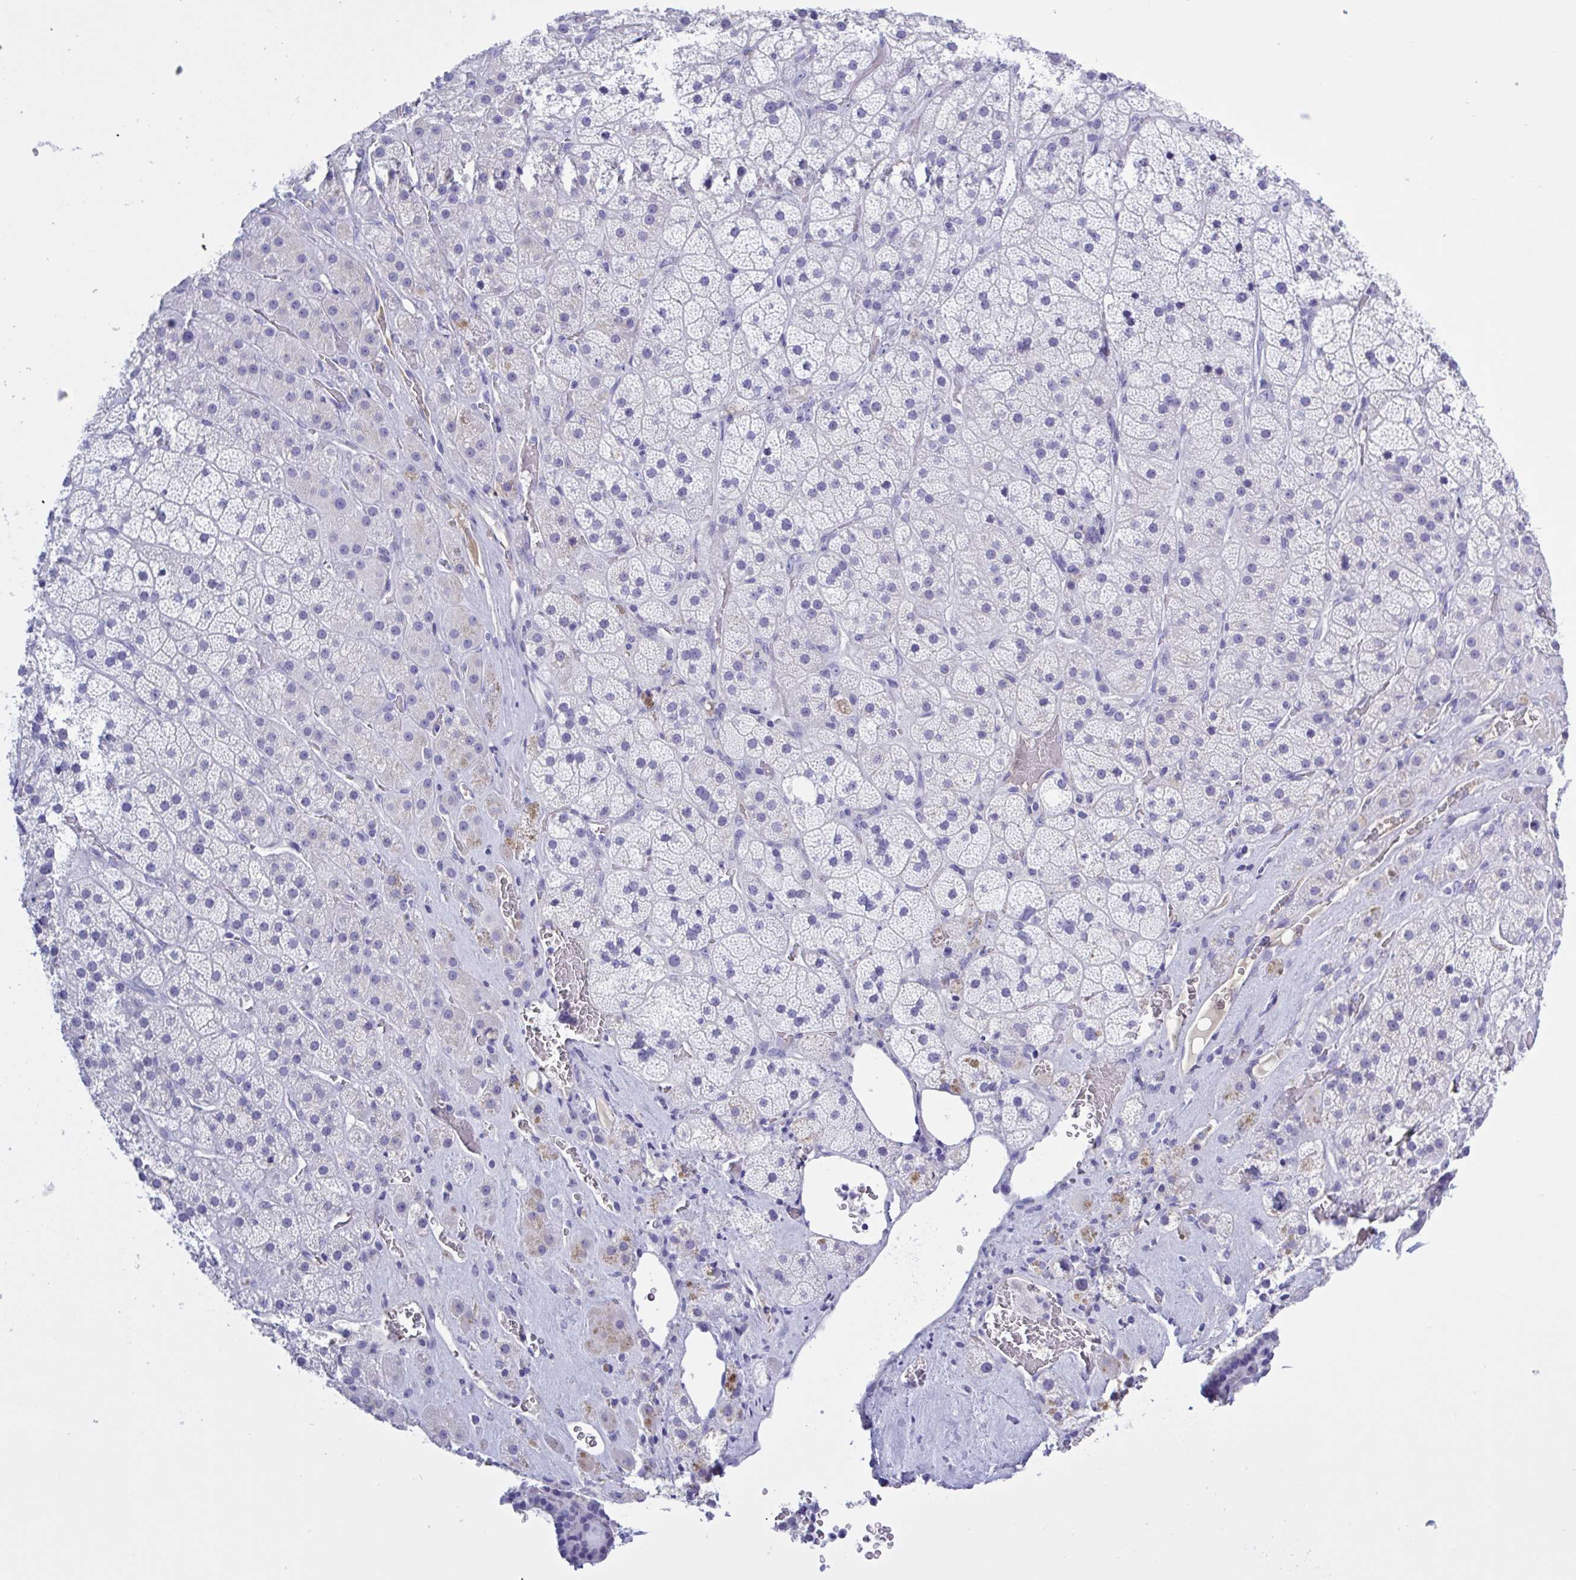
{"staining": {"intensity": "negative", "quantity": "none", "location": "none"}, "tissue": "adrenal gland", "cell_type": "Glandular cells", "image_type": "normal", "snomed": [{"axis": "morphology", "description": "Normal tissue, NOS"}, {"axis": "topography", "description": "Adrenal gland"}], "caption": "Image shows no protein expression in glandular cells of benign adrenal gland.", "gene": "USP35", "patient": {"sex": "male", "age": 57}}